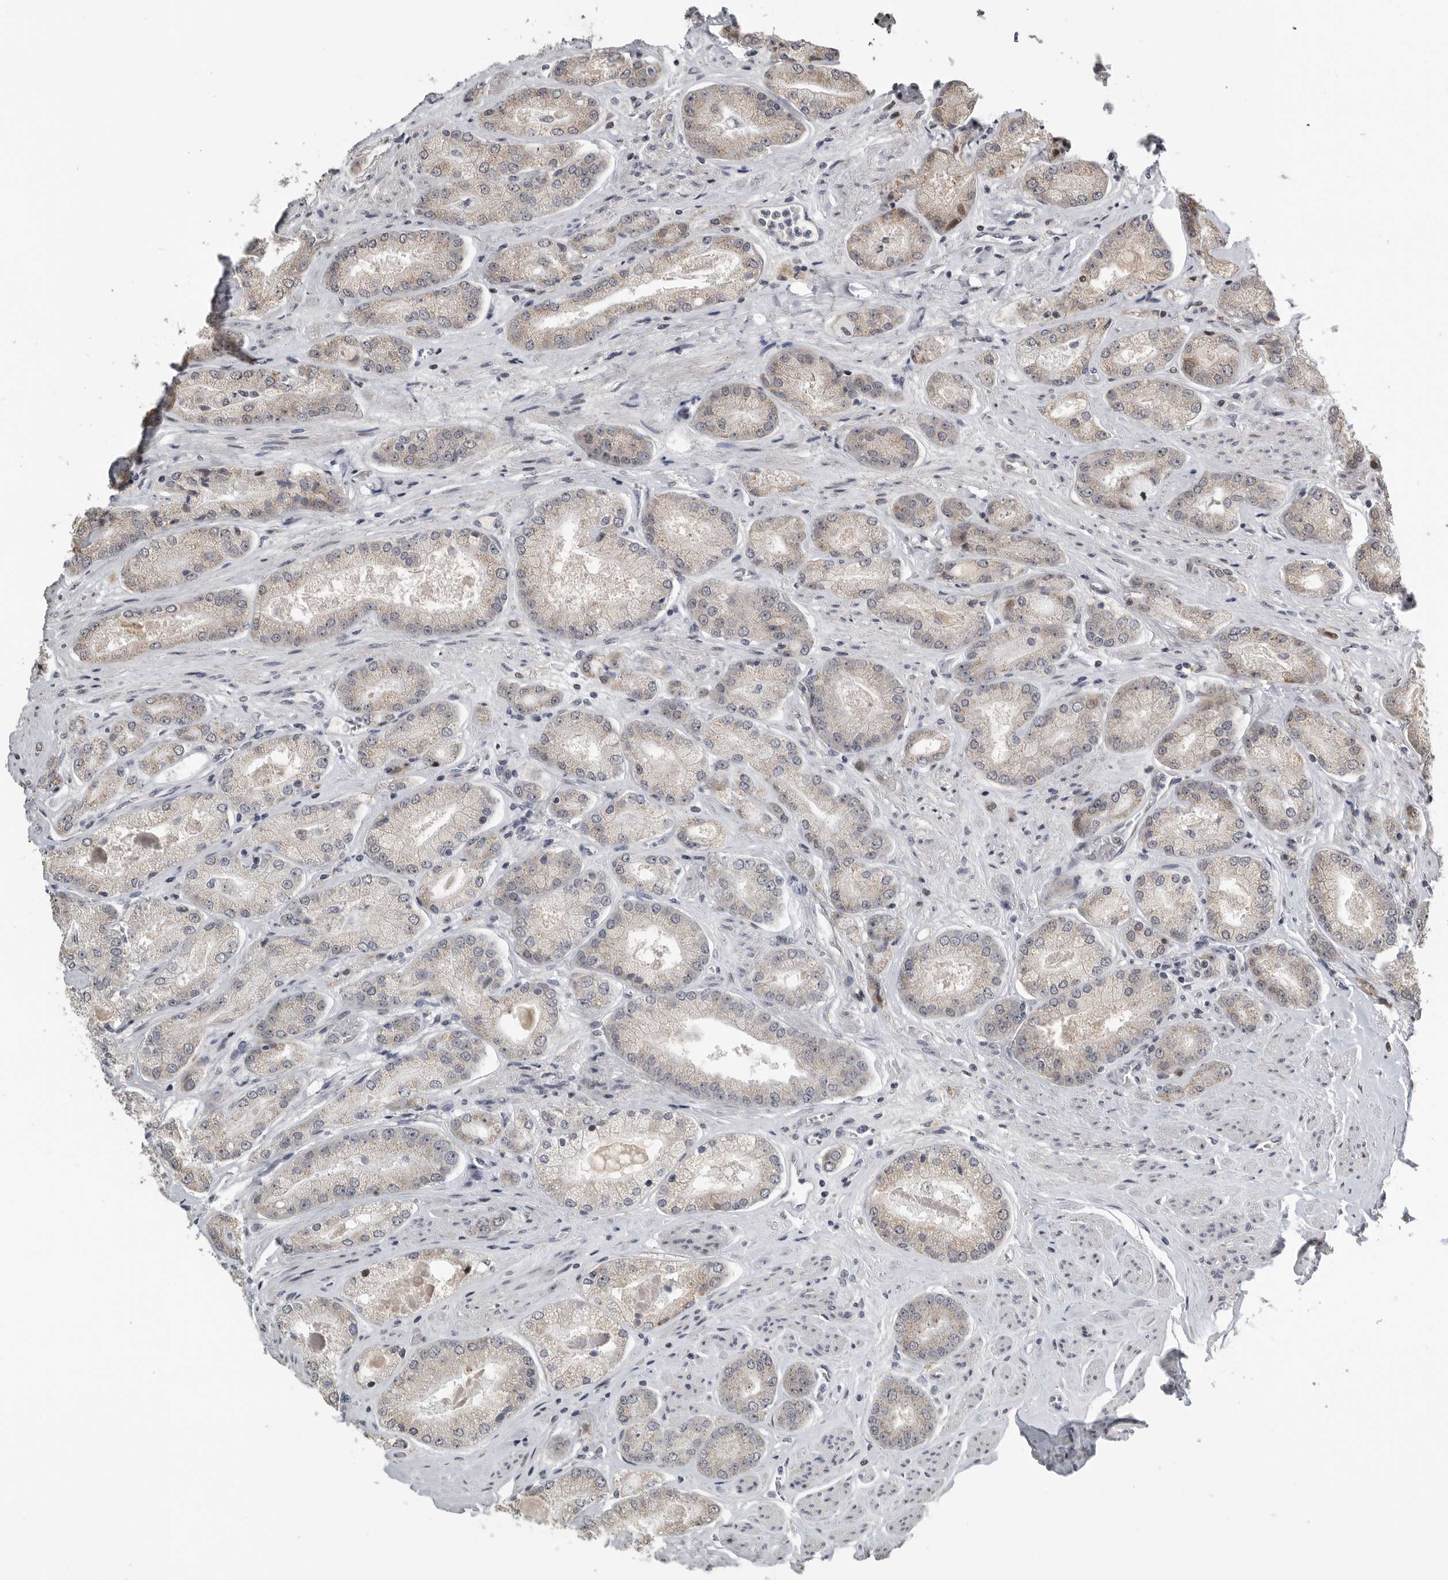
{"staining": {"intensity": "weak", "quantity": "25%-75%", "location": "cytoplasmic/membranous"}, "tissue": "prostate cancer", "cell_type": "Tumor cells", "image_type": "cancer", "snomed": [{"axis": "morphology", "description": "Adenocarcinoma, High grade"}, {"axis": "topography", "description": "Prostate"}], "caption": "Immunohistochemical staining of prostate high-grade adenocarcinoma reveals weak cytoplasmic/membranous protein expression in approximately 25%-75% of tumor cells.", "gene": "PCMTD1", "patient": {"sex": "male", "age": 58}}